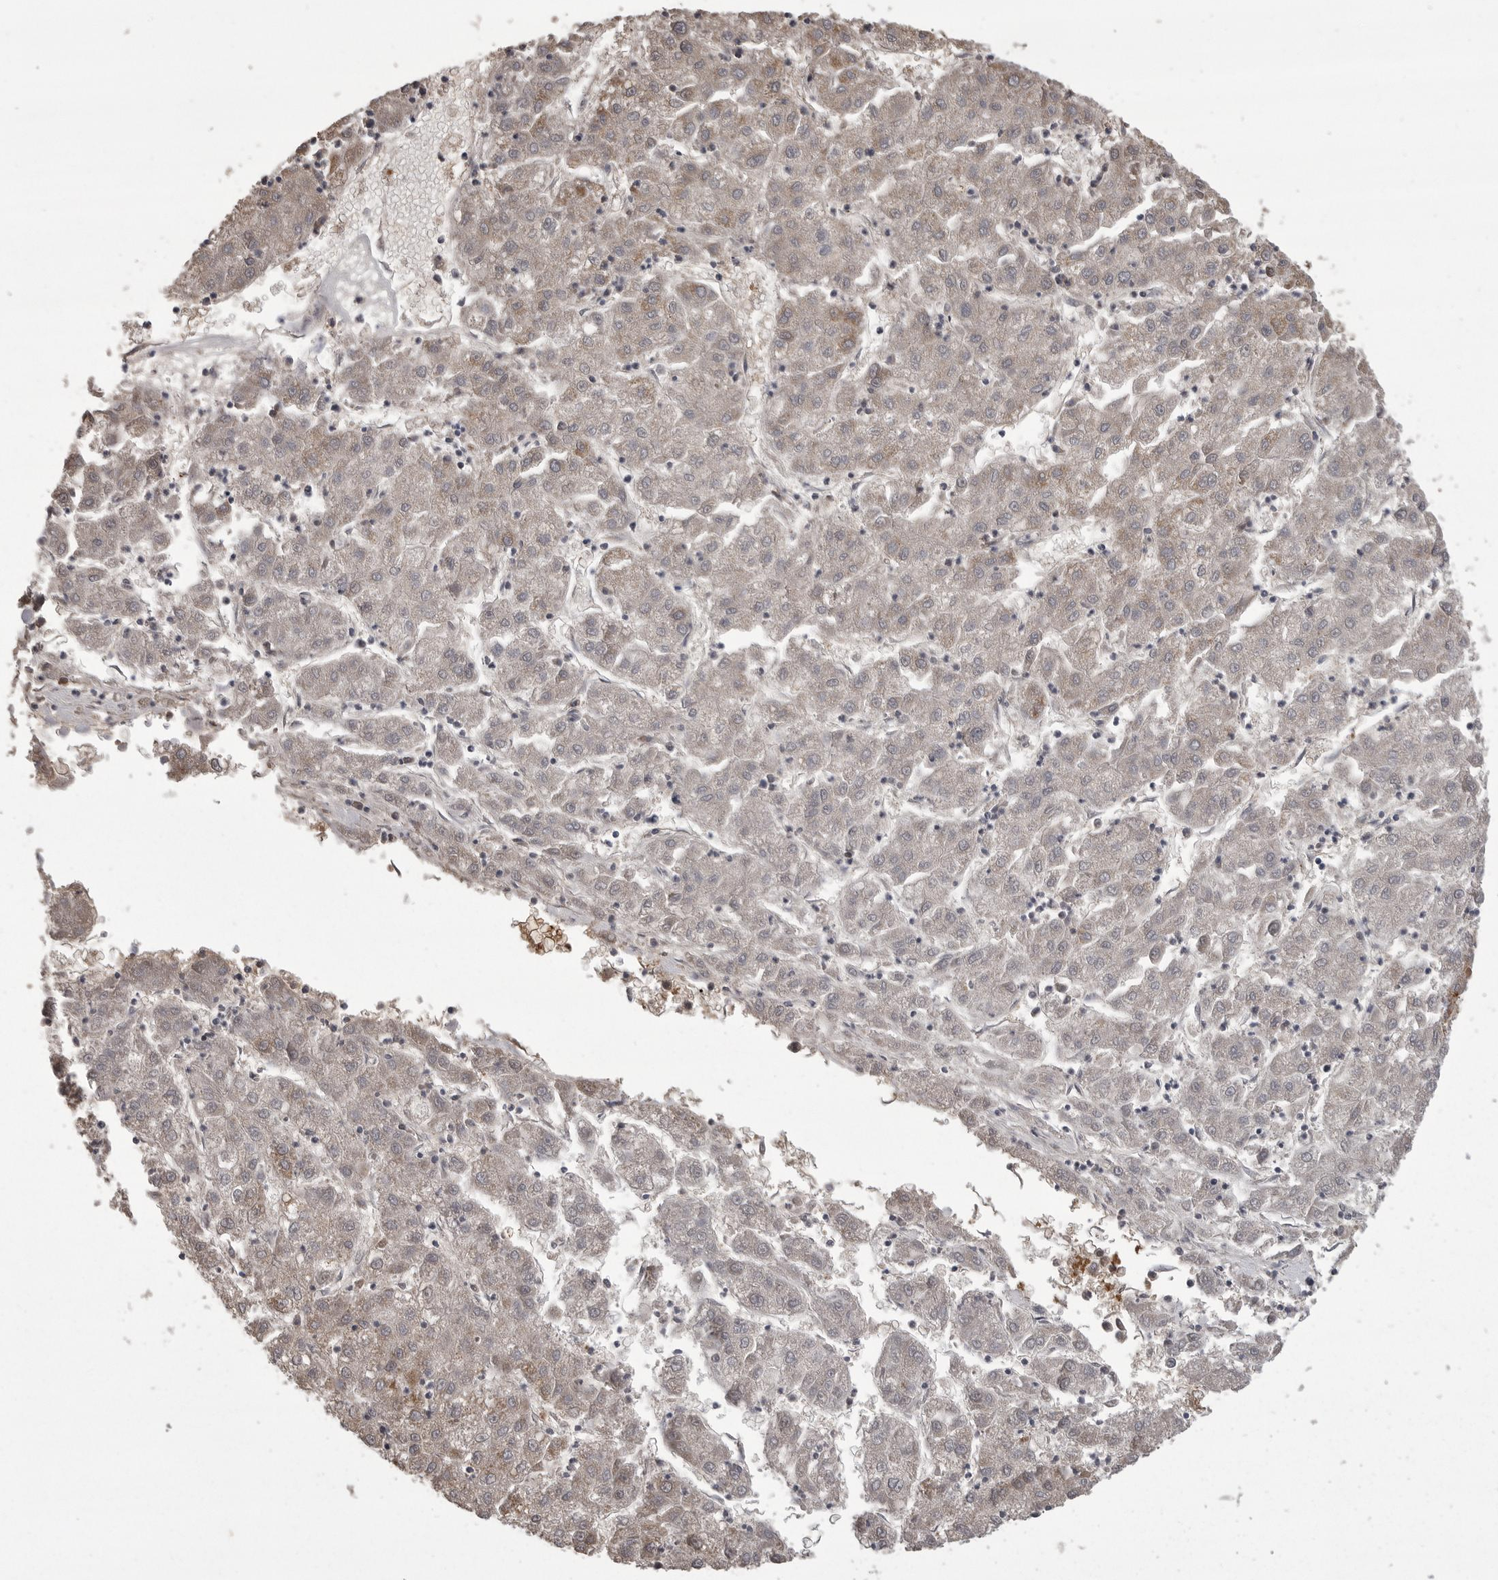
{"staining": {"intensity": "weak", "quantity": "<25%", "location": "cytoplasmic/membranous,nuclear"}, "tissue": "liver cancer", "cell_type": "Tumor cells", "image_type": "cancer", "snomed": [{"axis": "morphology", "description": "Carcinoma, Hepatocellular, NOS"}, {"axis": "topography", "description": "Liver"}], "caption": "Tumor cells show no significant expression in liver cancer (hepatocellular carcinoma).", "gene": "CMTM6", "patient": {"sex": "male", "age": 72}}